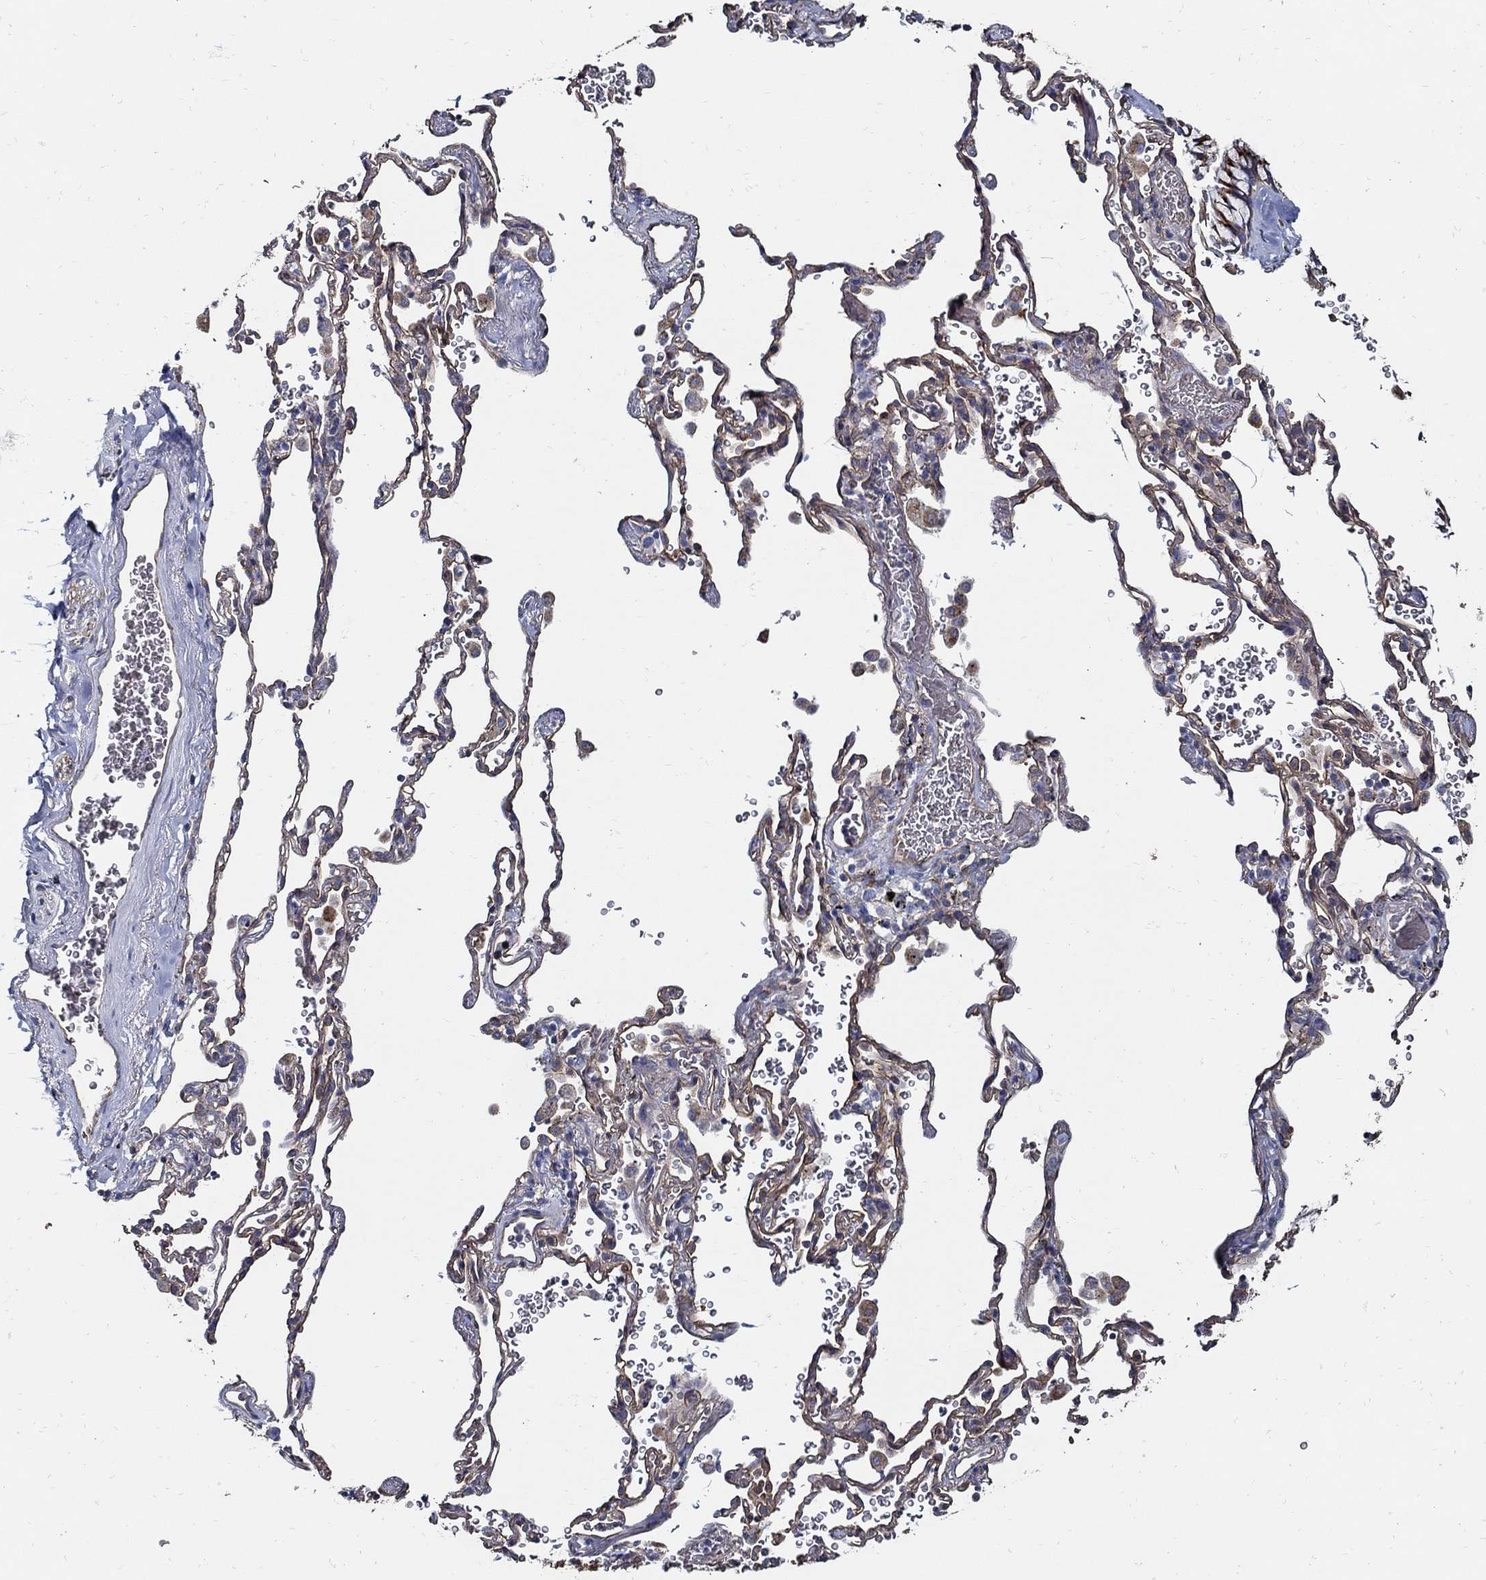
{"staining": {"intensity": "negative", "quantity": "none", "location": "none"}, "tissue": "adipose tissue", "cell_type": "Adipocytes", "image_type": "normal", "snomed": [{"axis": "morphology", "description": "Normal tissue, NOS"}, {"axis": "morphology", "description": "Adenocarcinoma, NOS"}, {"axis": "topography", "description": "Cartilage tissue"}, {"axis": "topography", "description": "Lung"}], "caption": "Human adipose tissue stained for a protein using immunohistochemistry demonstrates no expression in adipocytes.", "gene": "APBB3", "patient": {"sex": "male", "age": 59}}